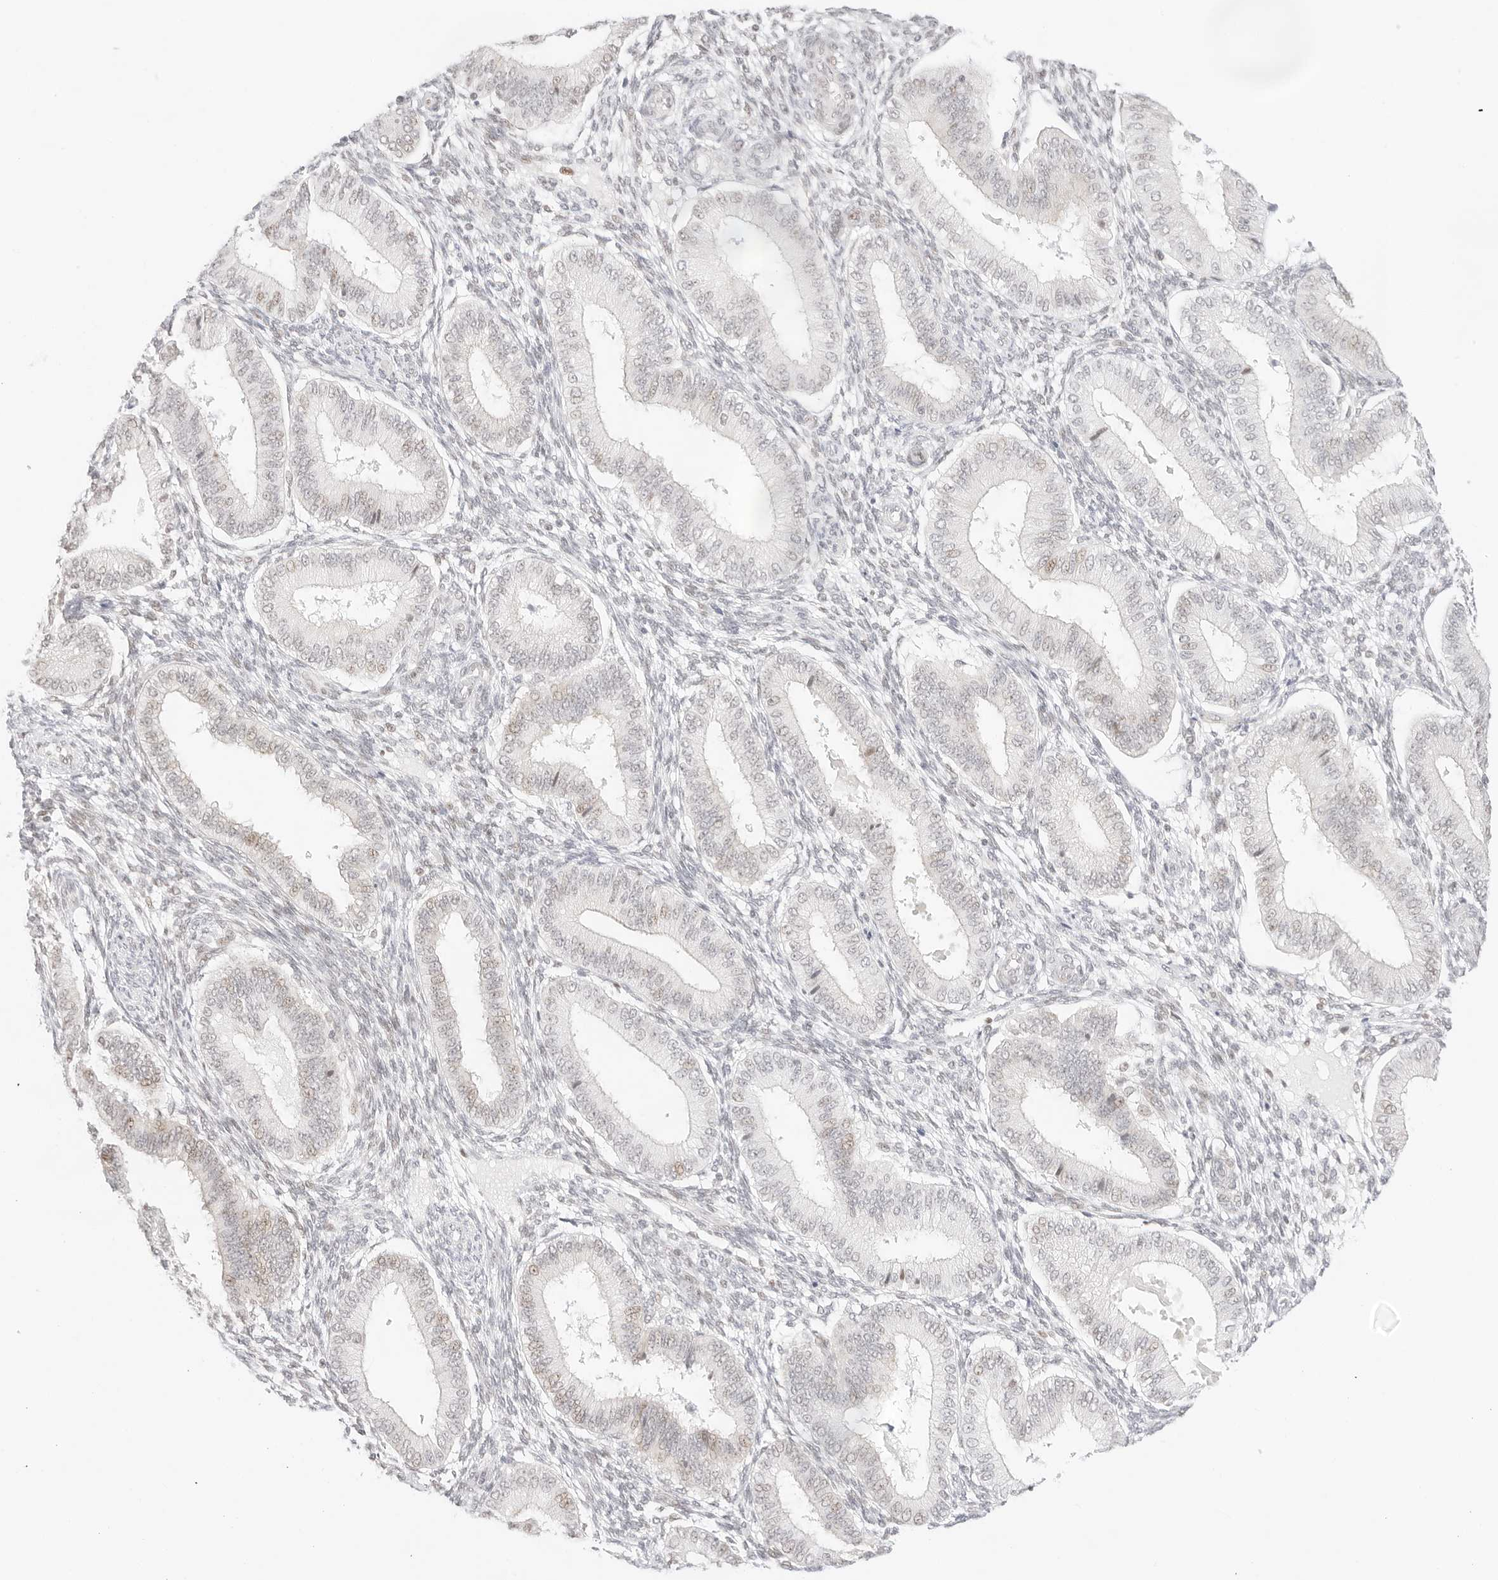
{"staining": {"intensity": "negative", "quantity": "none", "location": "none"}, "tissue": "endometrium", "cell_type": "Cells in endometrial stroma", "image_type": "normal", "snomed": [{"axis": "morphology", "description": "Normal tissue, NOS"}, {"axis": "topography", "description": "Endometrium"}], "caption": "DAB (3,3'-diaminobenzidine) immunohistochemical staining of normal human endometrium reveals no significant staining in cells in endometrial stroma.", "gene": "GNAS", "patient": {"sex": "female", "age": 39}}